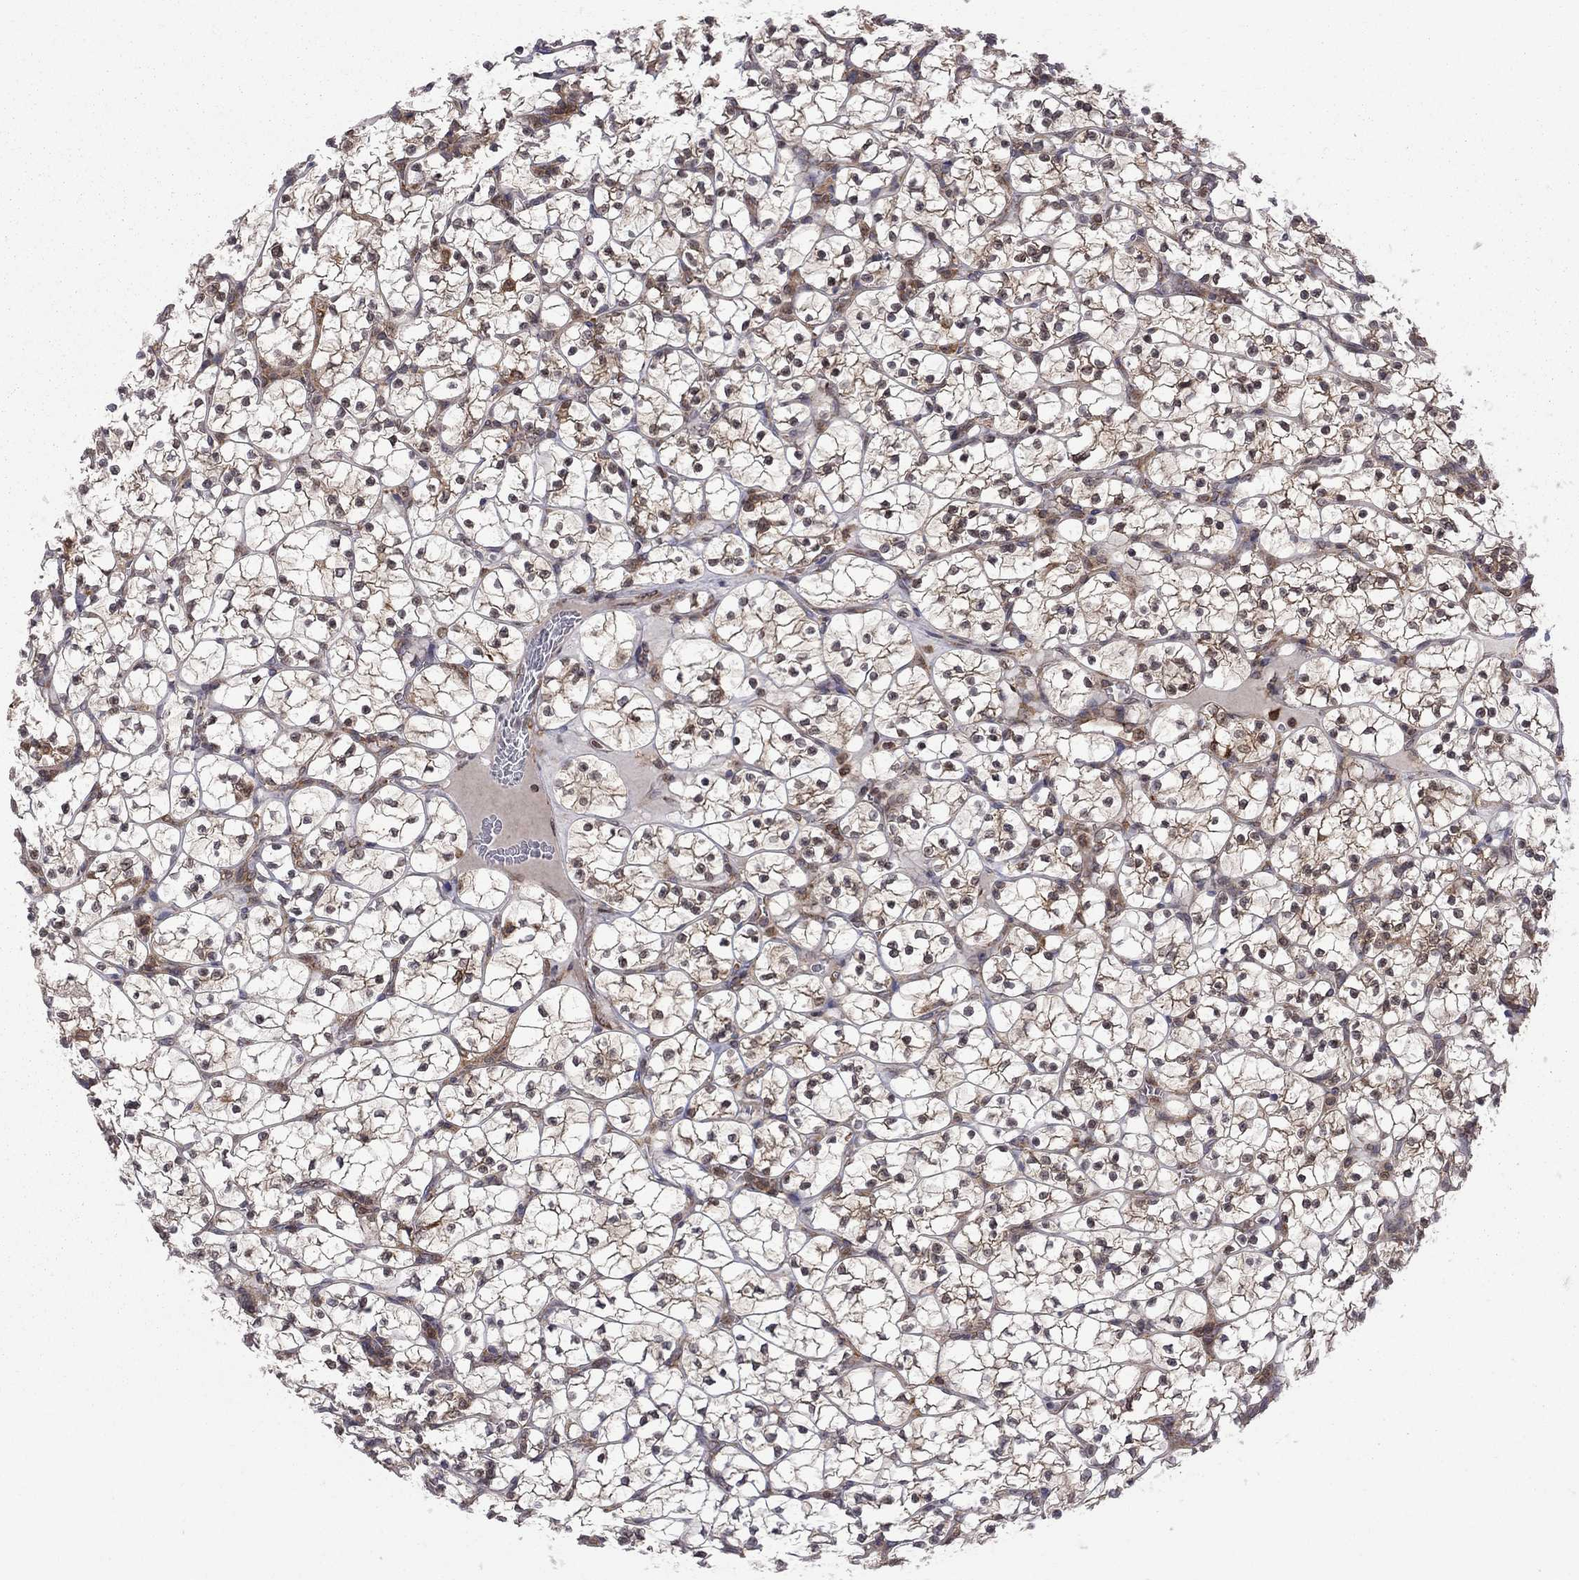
{"staining": {"intensity": "moderate", "quantity": ">75%", "location": "cytoplasmic/membranous"}, "tissue": "renal cancer", "cell_type": "Tumor cells", "image_type": "cancer", "snomed": [{"axis": "morphology", "description": "Adenocarcinoma, NOS"}, {"axis": "topography", "description": "Kidney"}], "caption": "Human renal cancer (adenocarcinoma) stained for a protein (brown) shows moderate cytoplasmic/membranous positive positivity in about >75% of tumor cells.", "gene": "NAA50", "patient": {"sex": "female", "age": 89}}